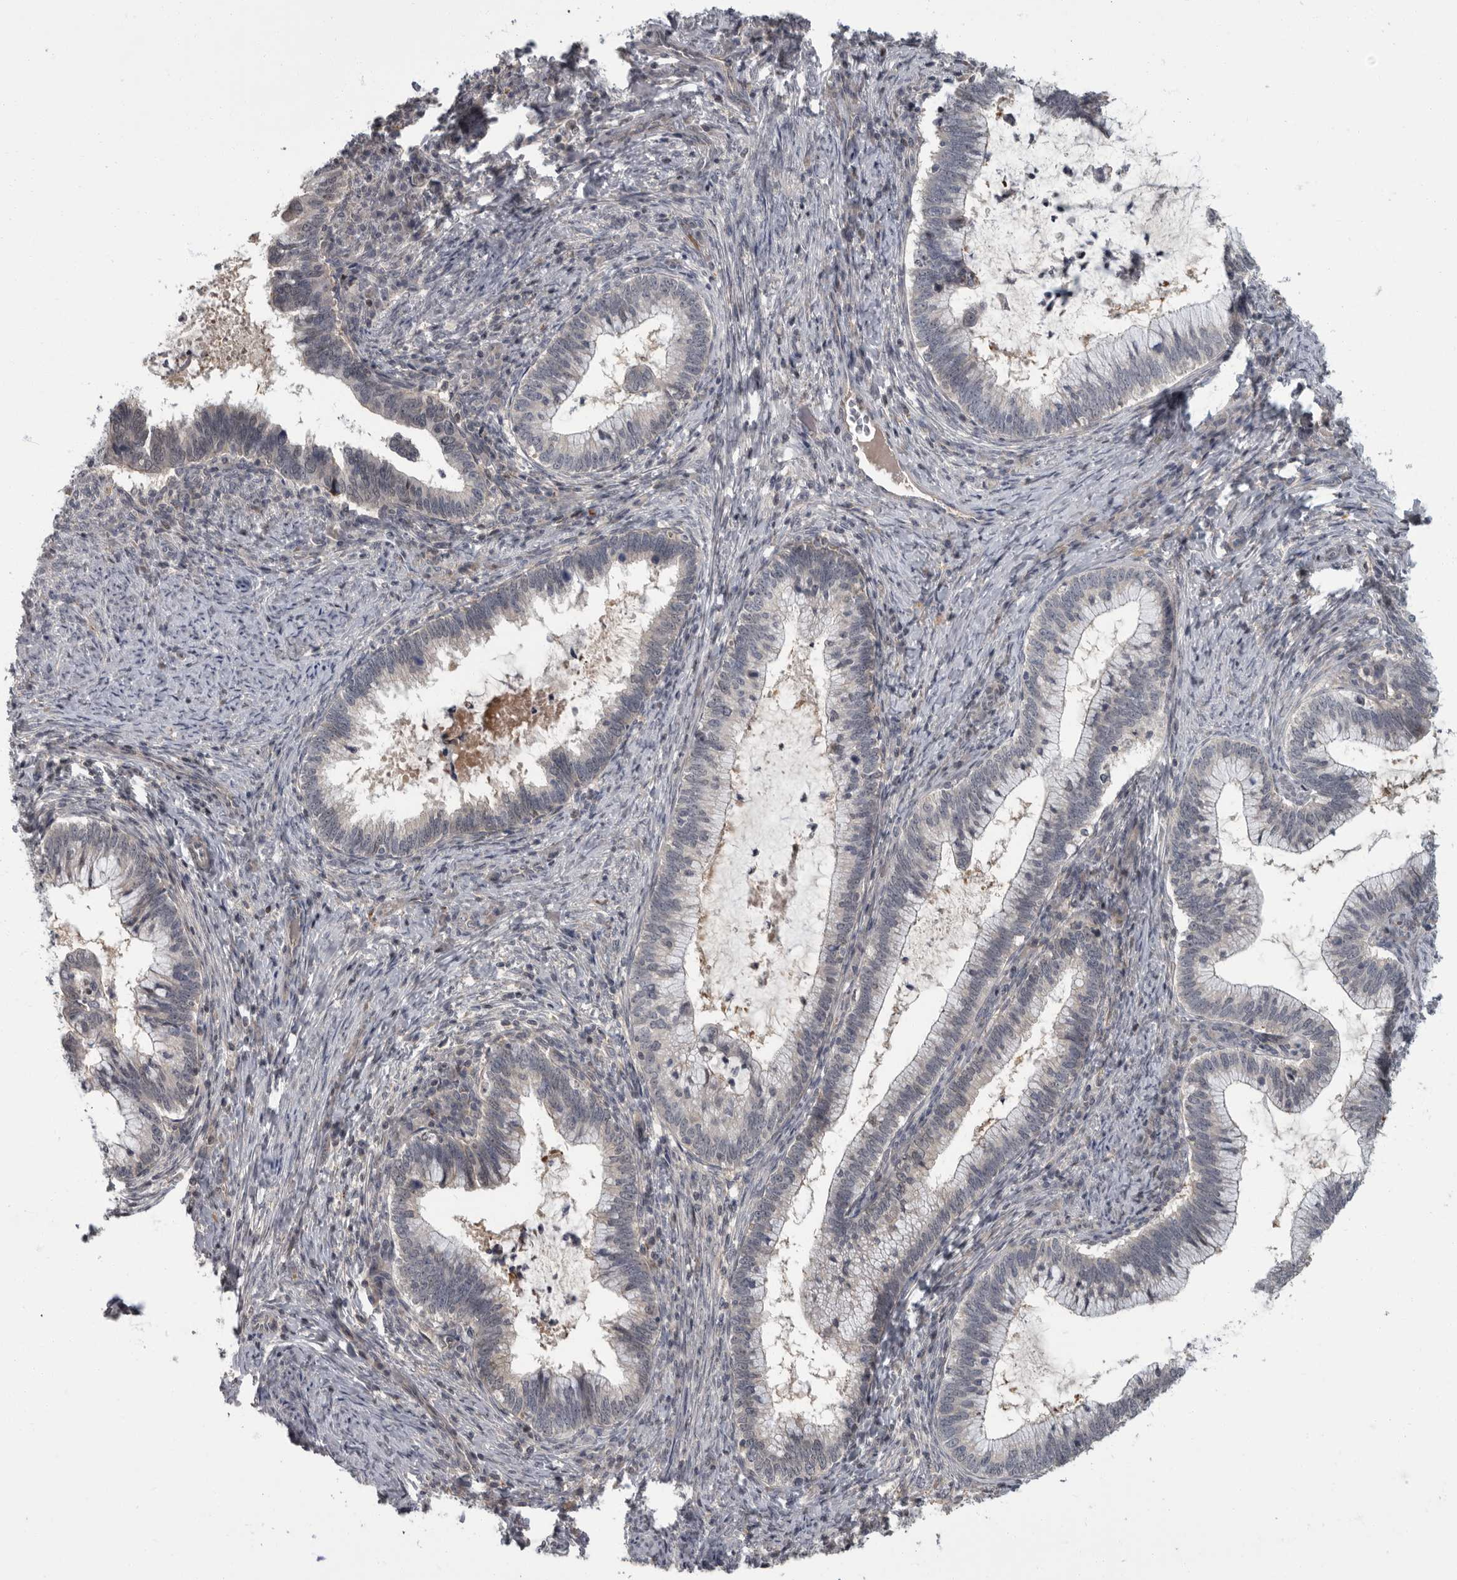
{"staining": {"intensity": "negative", "quantity": "none", "location": "none"}, "tissue": "cervical cancer", "cell_type": "Tumor cells", "image_type": "cancer", "snomed": [{"axis": "morphology", "description": "Adenocarcinoma, NOS"}, {"axis": "topography", "description": "Cervix"}], "caption": "Immunohistochemistry (IHC) photomicrograph of neoplastic tissue: human adenocarcinoma (cervical) stained with DAB shows no significant protein expression in tumor cells.", "gene": "PDE7A", "patient": {"sex": "female", "age": 36}}